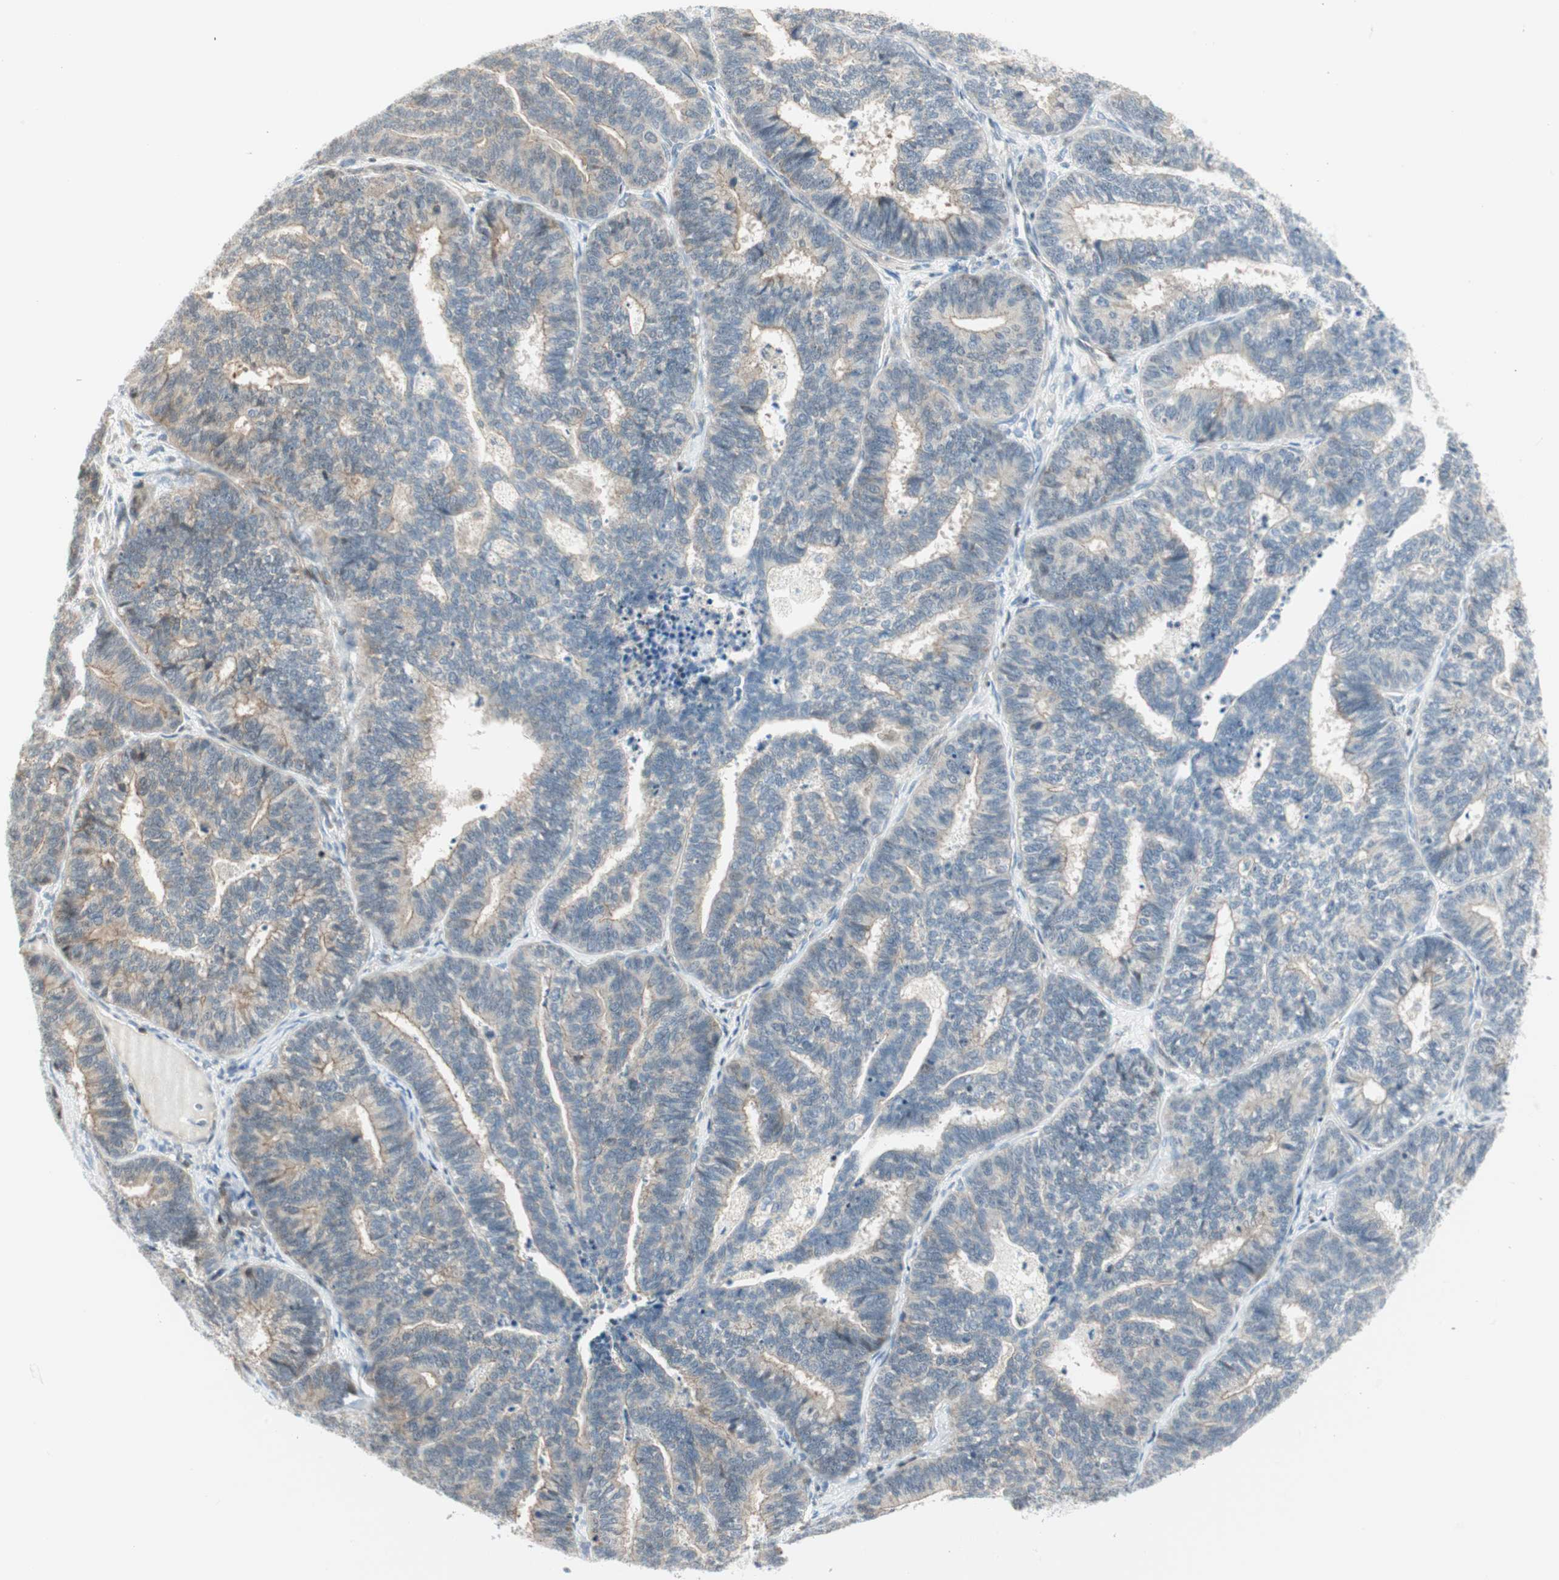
{"staining": {"intensity": "negative", "quantity": "none", "location": "none"}, "tissue": "endometrial cancer", "cell_type": "Tumor cells", "image_type": "cancer", "snomed": [{"axis": "morphology", "description": "Adenocarcinoma, NOS"}, {"axis": "topography", "description": "Endometrium"}], "caption": "This is a image of immunohistochemistry (IHC) staining of endometrial adenocarcinoma, which shows no positivity in tumor cells.", "gene": "PPP1CA", "patient": {"sex": "female", "age": 70}}